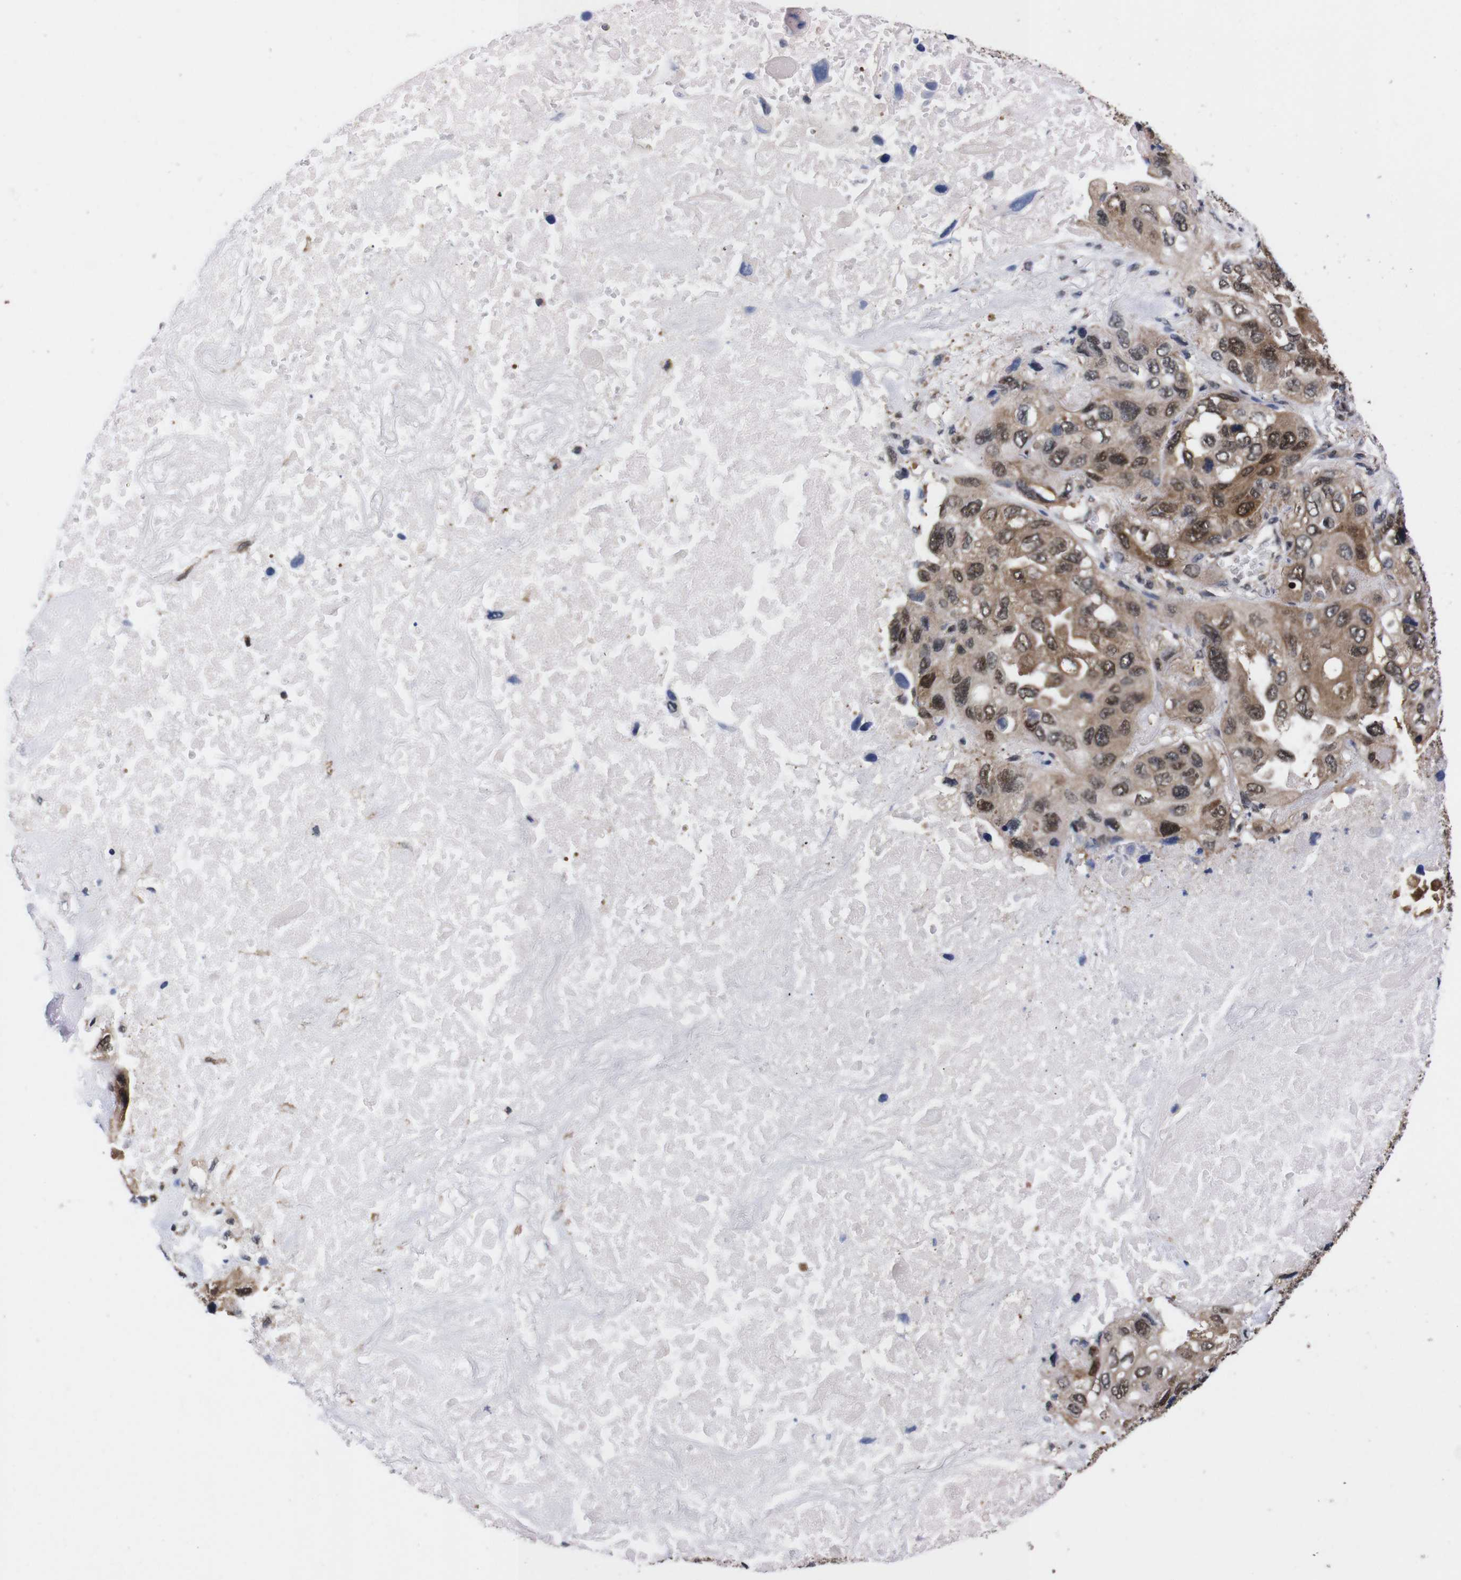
{"staining": {"intensity": "moderate", "quantity": ">75%", "location": "cytoplasmic/membranous,nuclear"}, "tissue": "lung cancer", "cell_type": "Tumor cells", "image_type": "cancer", "snomed": [{"axis": "morphology", "description": "Squamous cell carcinoma, NOS"}, {"axis": "topography", "description": "Lung"}], "caption": "Lung cancer tissue demonstrates moderate cytoplasmic/membranous and nuclear positivity in about >75% of tumor cells The staining was performed using DAB (3,3'-diaminobenzidine), with brown indicating positive protein expression. Nuclei are stained blue with hematoxylin.", "gene": "UBQLN2", "patient": {"sex": "female", "age": 73}}